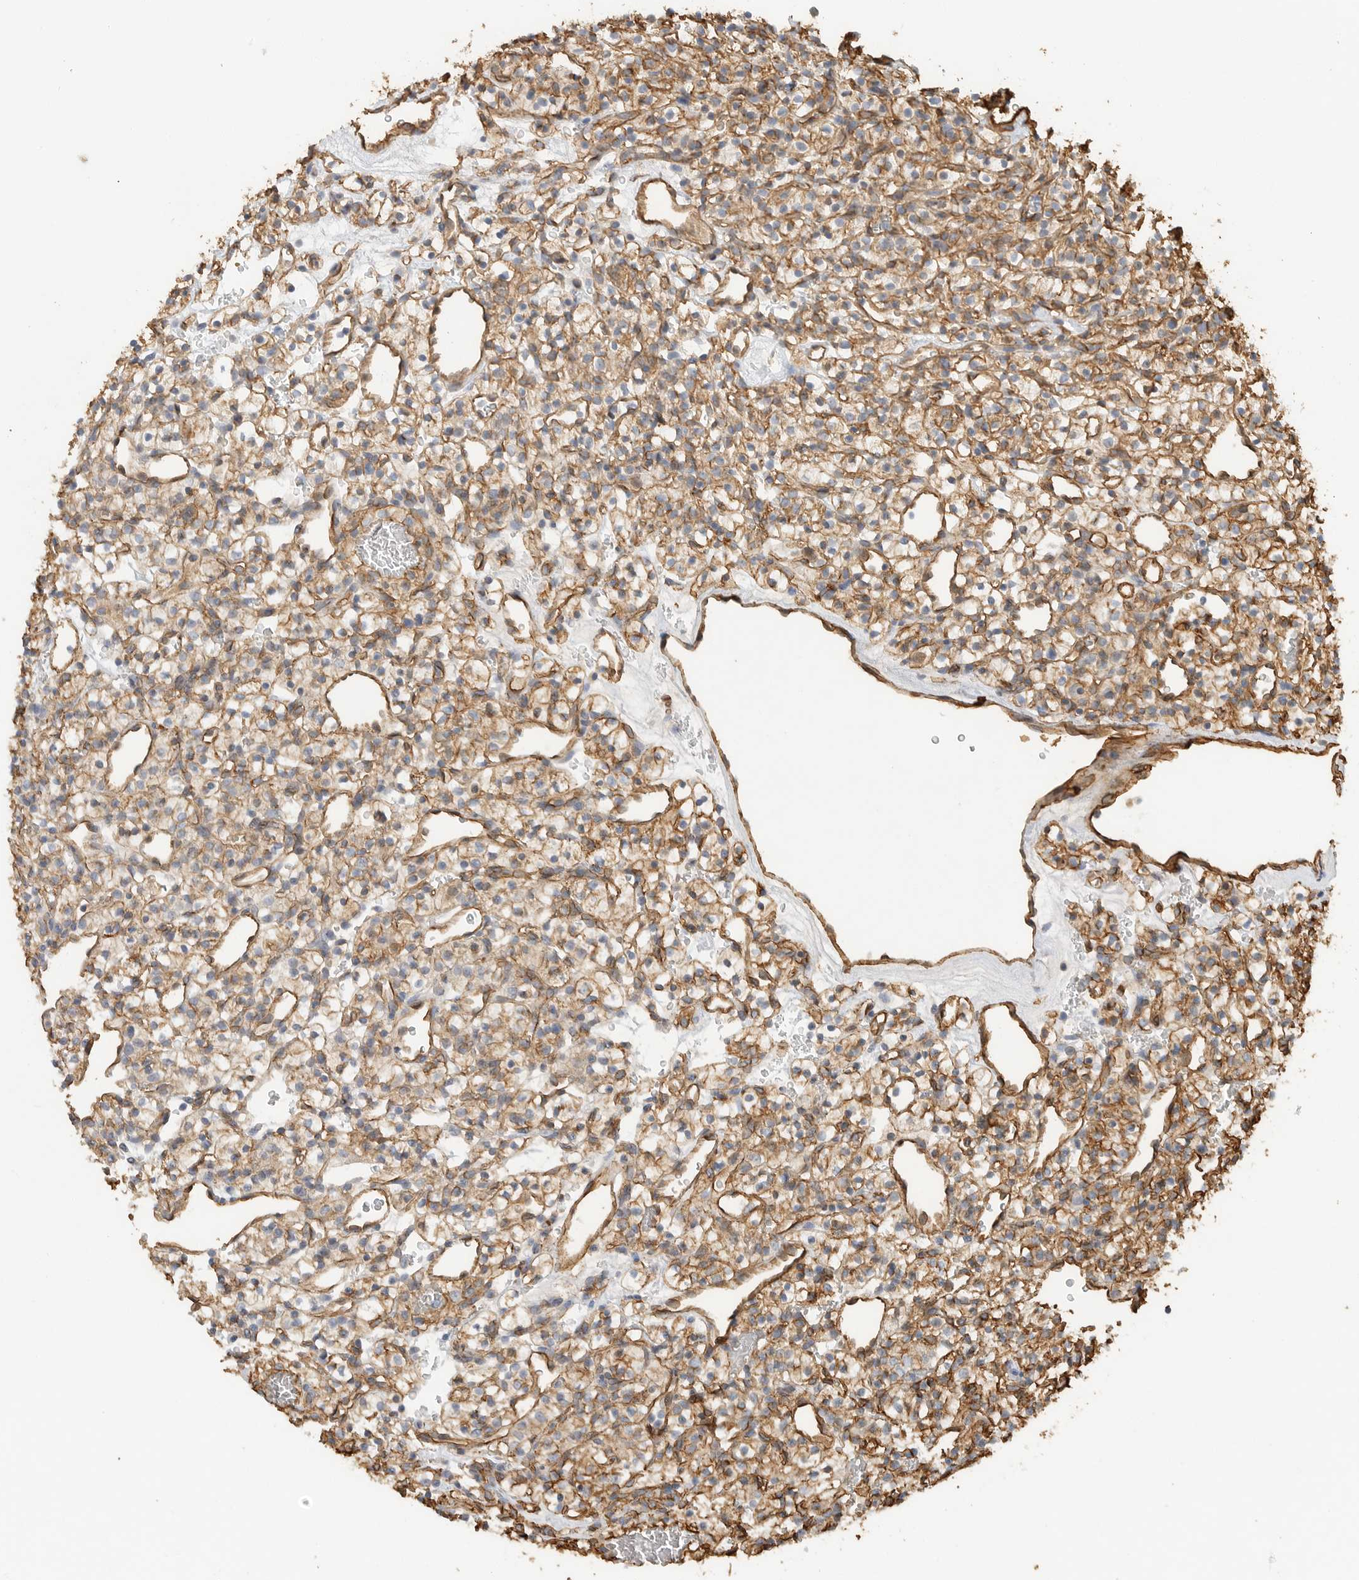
{"staining": {"intensity": "moderate", "quantity": ">75%", "location": "cytoplasmic/membranous"}, "tissue": "renal cancer", "cell_type": "Tumor cells", "image_type": "cancer", "snomed": [{"axis": "morphology", "description": "Adenocarcinoma, NOS"}, {"axis": "topography", "description": "Kidney"}], "caption": "Moderate cytoplasmic/membranous positivity is appreciated in approximately >75% of tumor cells in renal cancer (adenocarcinoma). (Stains: DAB (3,3'-diaminobenzidine) in brown, nuclei in blue, Microscopy: brightfield microscopy at high magnification).", "gene": "JMJD4", "patient": {"sex": "female", "age": 57}}